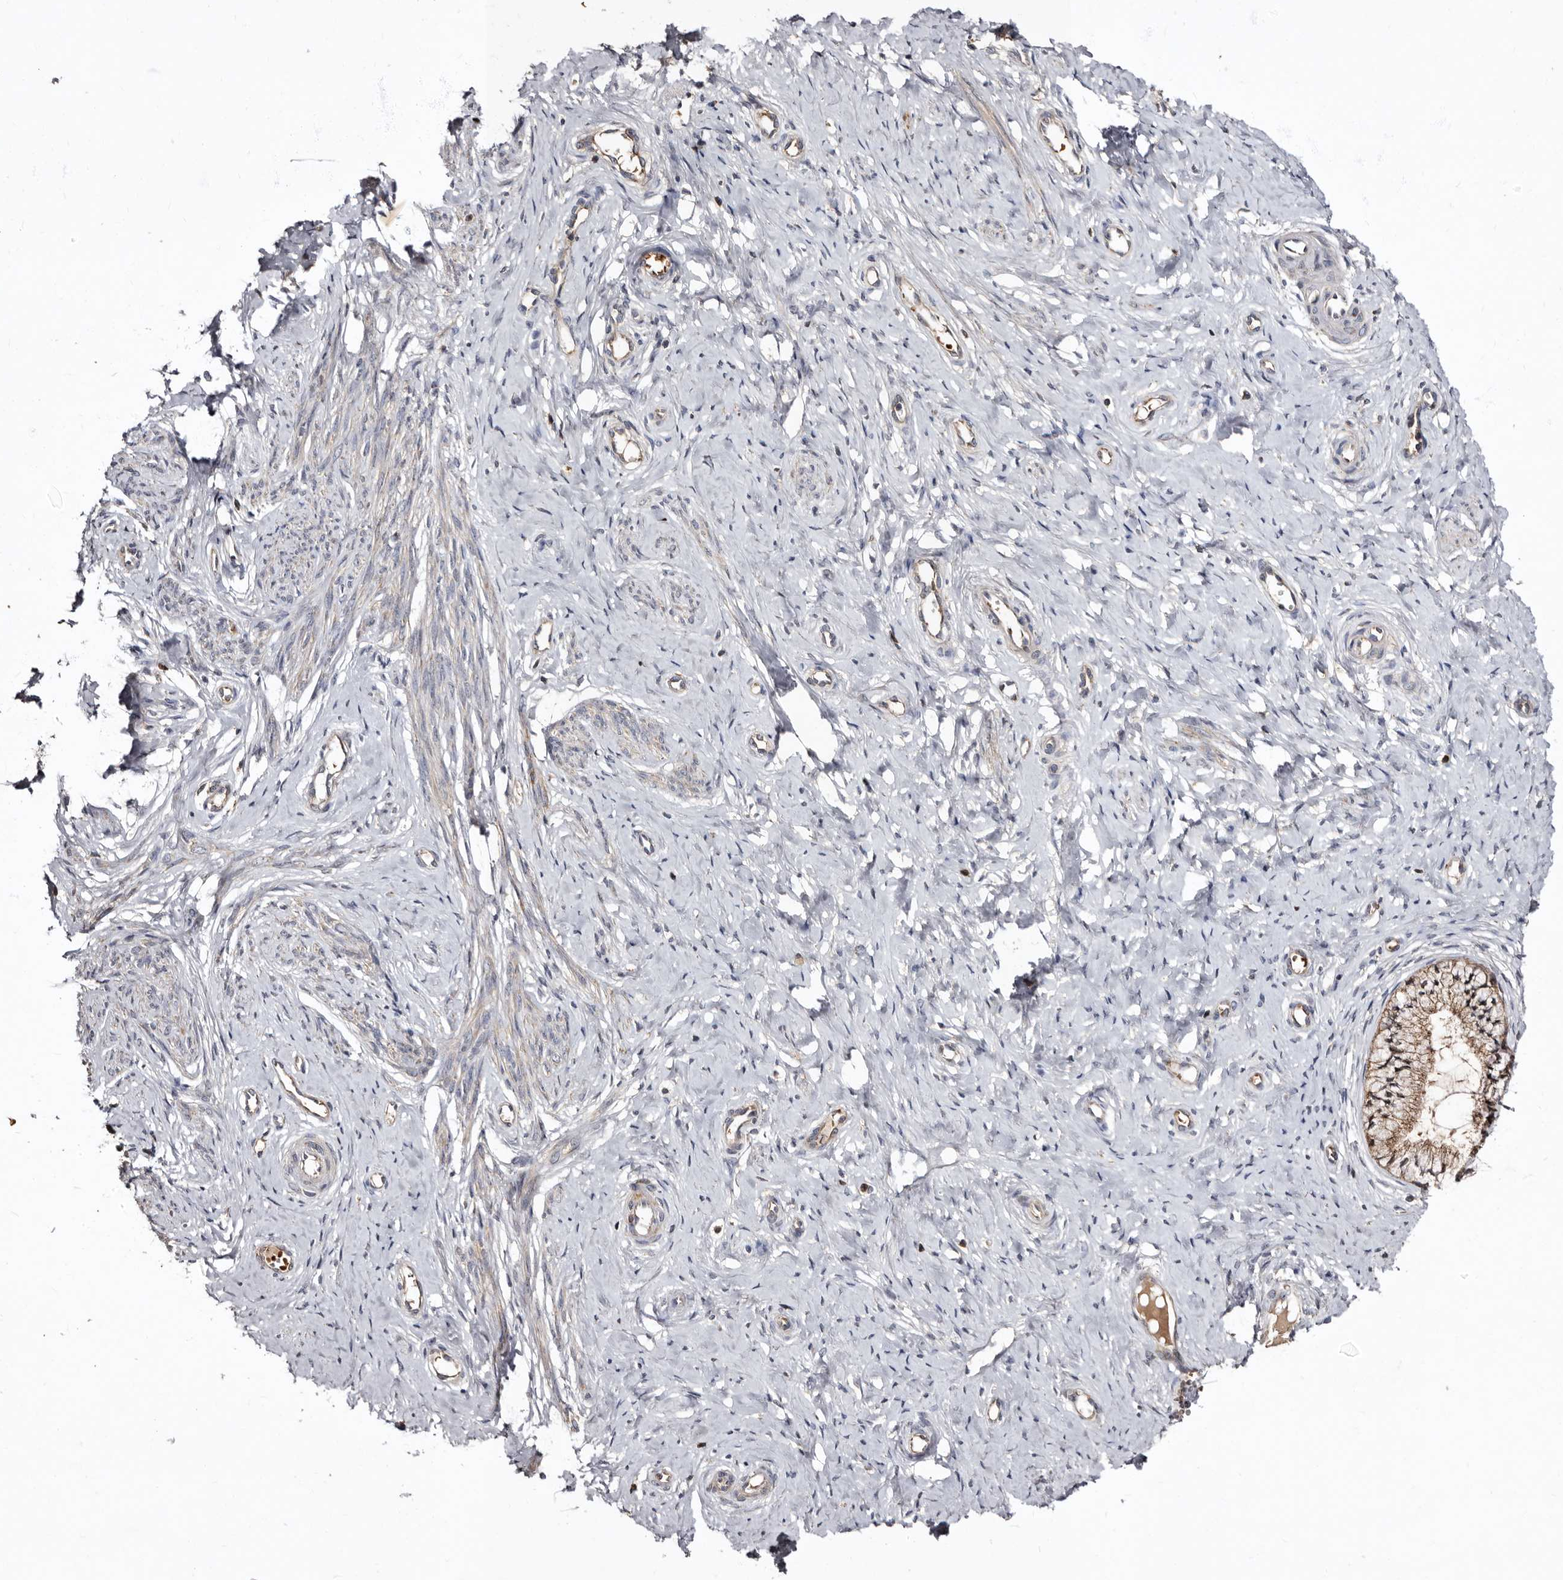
{"staining": {"intensity": "moderate", "quantity": ">75%", "location": "cytoplasmic/membranous"}, "tissue": "cervix", "cell_type": "Glandular cells", "image_type": "normal", "snomed": [{"axis": "morphology", "description": "Normal tissue, NOS"}, {"axis": "topography", "description": "Cervix"}], "caption": "Immunohistochemistry histopathology image of benign human cervix stained for a protein (brown), which shows medium levels of moderate cytoplasmic/membranous staining in approximately >75% of glandular cells.", "gene": "BAX", "patient": {"sex": "female", "age": 36}}